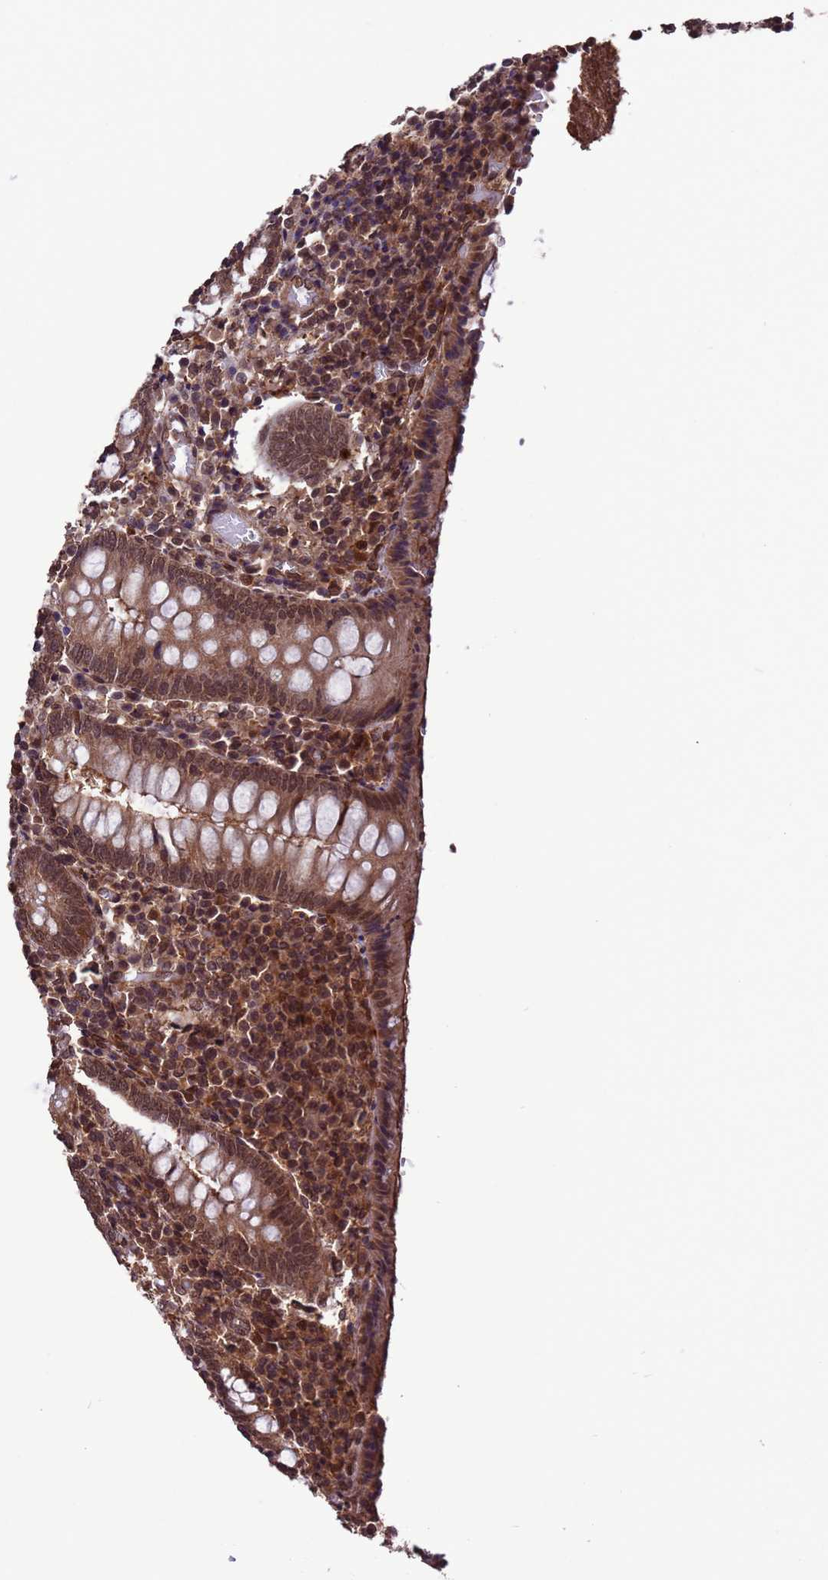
{"staining": {"intensity": "moderate", "quantity": ">75%", "location": "cytoplasmic/membranous,nuclear"}, "tissue": "appendix", "cell_type": "Glandular cells", "image_type": "normal", "snomed": [{"axis": "morphology", "description": "Normal tissue, NOS"}, {"axis": "topography", "description": "Appendix"}], "caption": "IHC staining of benign appendix, which exhibits medium levels of moderate cytoplasmic/membranous,nuclear positivity in about >75% of glandular cells indicating moderate cytoplasmic/membranous,nuclear protein expression. The staining was performed using DAB (3,3'-diaminobenzidine) (brown) for protein detection and nuclei were counterstained in hematoxylin (blue).", "gene": "VSTM4", "patient": {"sex": "female", "age": 17}}